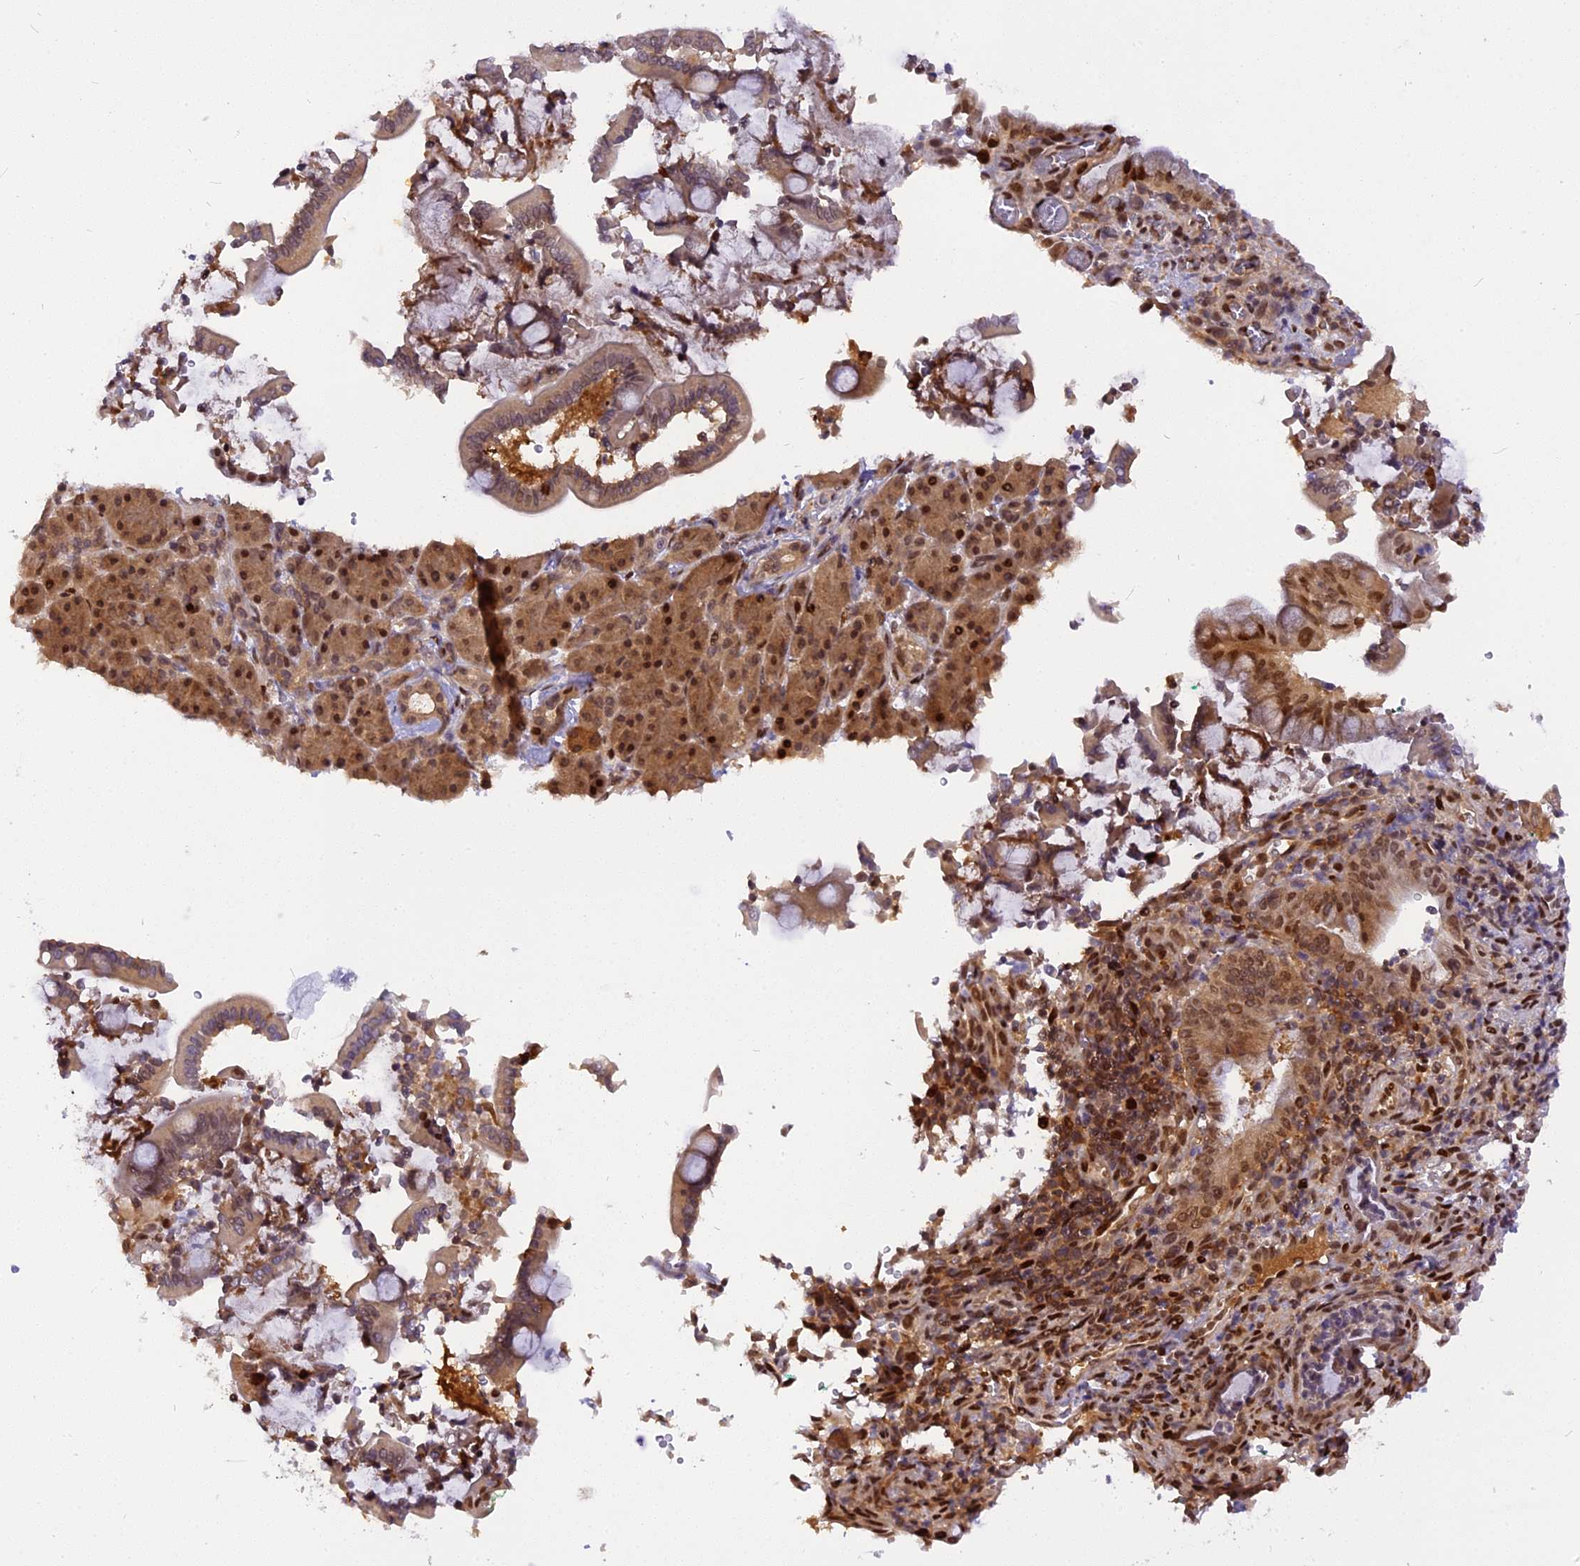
{"staining": {"intensity": "moderate", "quantity": "25%-75%", "location": "nuclear"}, "tissue": "pancreatic cancer", "cell_type": "Tumor cells", "image_type": "cancer", "snomed": [{"axis": "morphology", "description": "Normal tissue, NOS"}, {"axis": "morphology", "description": "Adenocarcinoma, NOS"}, {"axis": "topography", "description": "Pancreas"}], "caption": "This micrograph reveals immunohistochemistry (IHC) staining of pancreatic cancer, with medium moderate nuclear positivity in approximately 25%-75% of tumor cells.", "gene": "RABGGTA", "patient": {"sex": "female", "age": 55}}